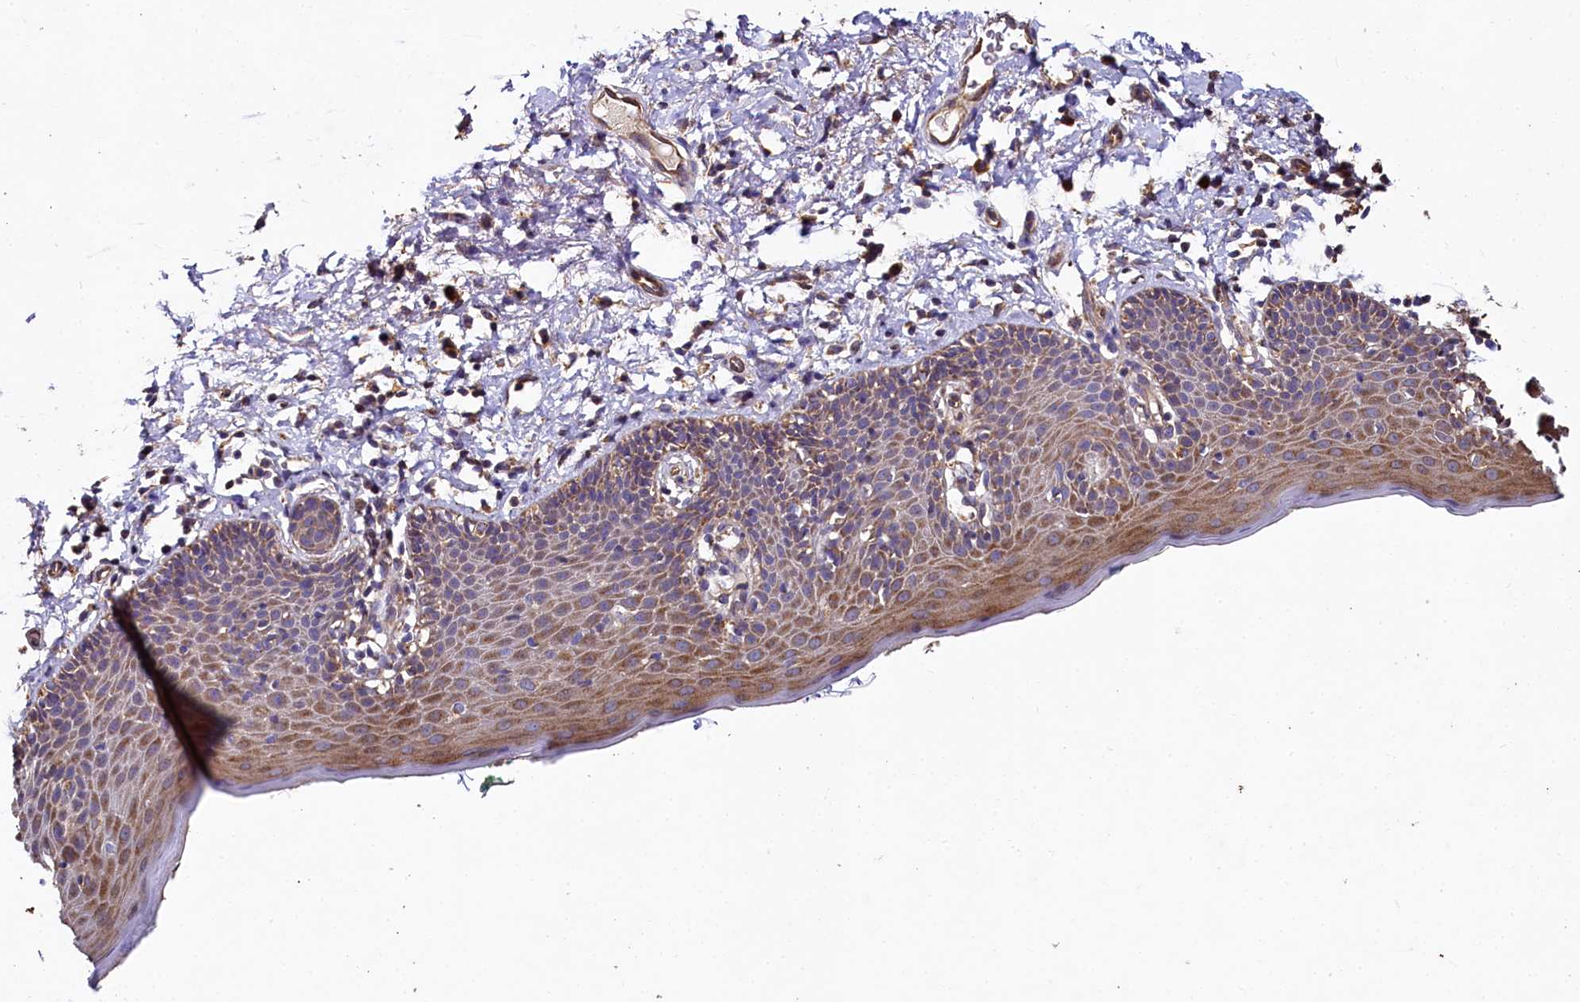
{"staining": {"intensity": "moderate", "quantity": ">75%", "location": "cytoplasmic/membranous"}, "tissue": "skin", "cell_type": "Epidermal cells", "image_type": "normal", "snomed": [{"axis": "morphology", "description": "Normal tissue, NOS"}, {"axis": "topography", "description": "Vulva"}], "caption": "Immunohistochemistry of normal human skin reveals medium levels of moderate cytoplasmic/membranous staining in about >75% of epidermal cells.", "gene": "SPRYD3", "patient": {"sex": "female", "age": 66}}